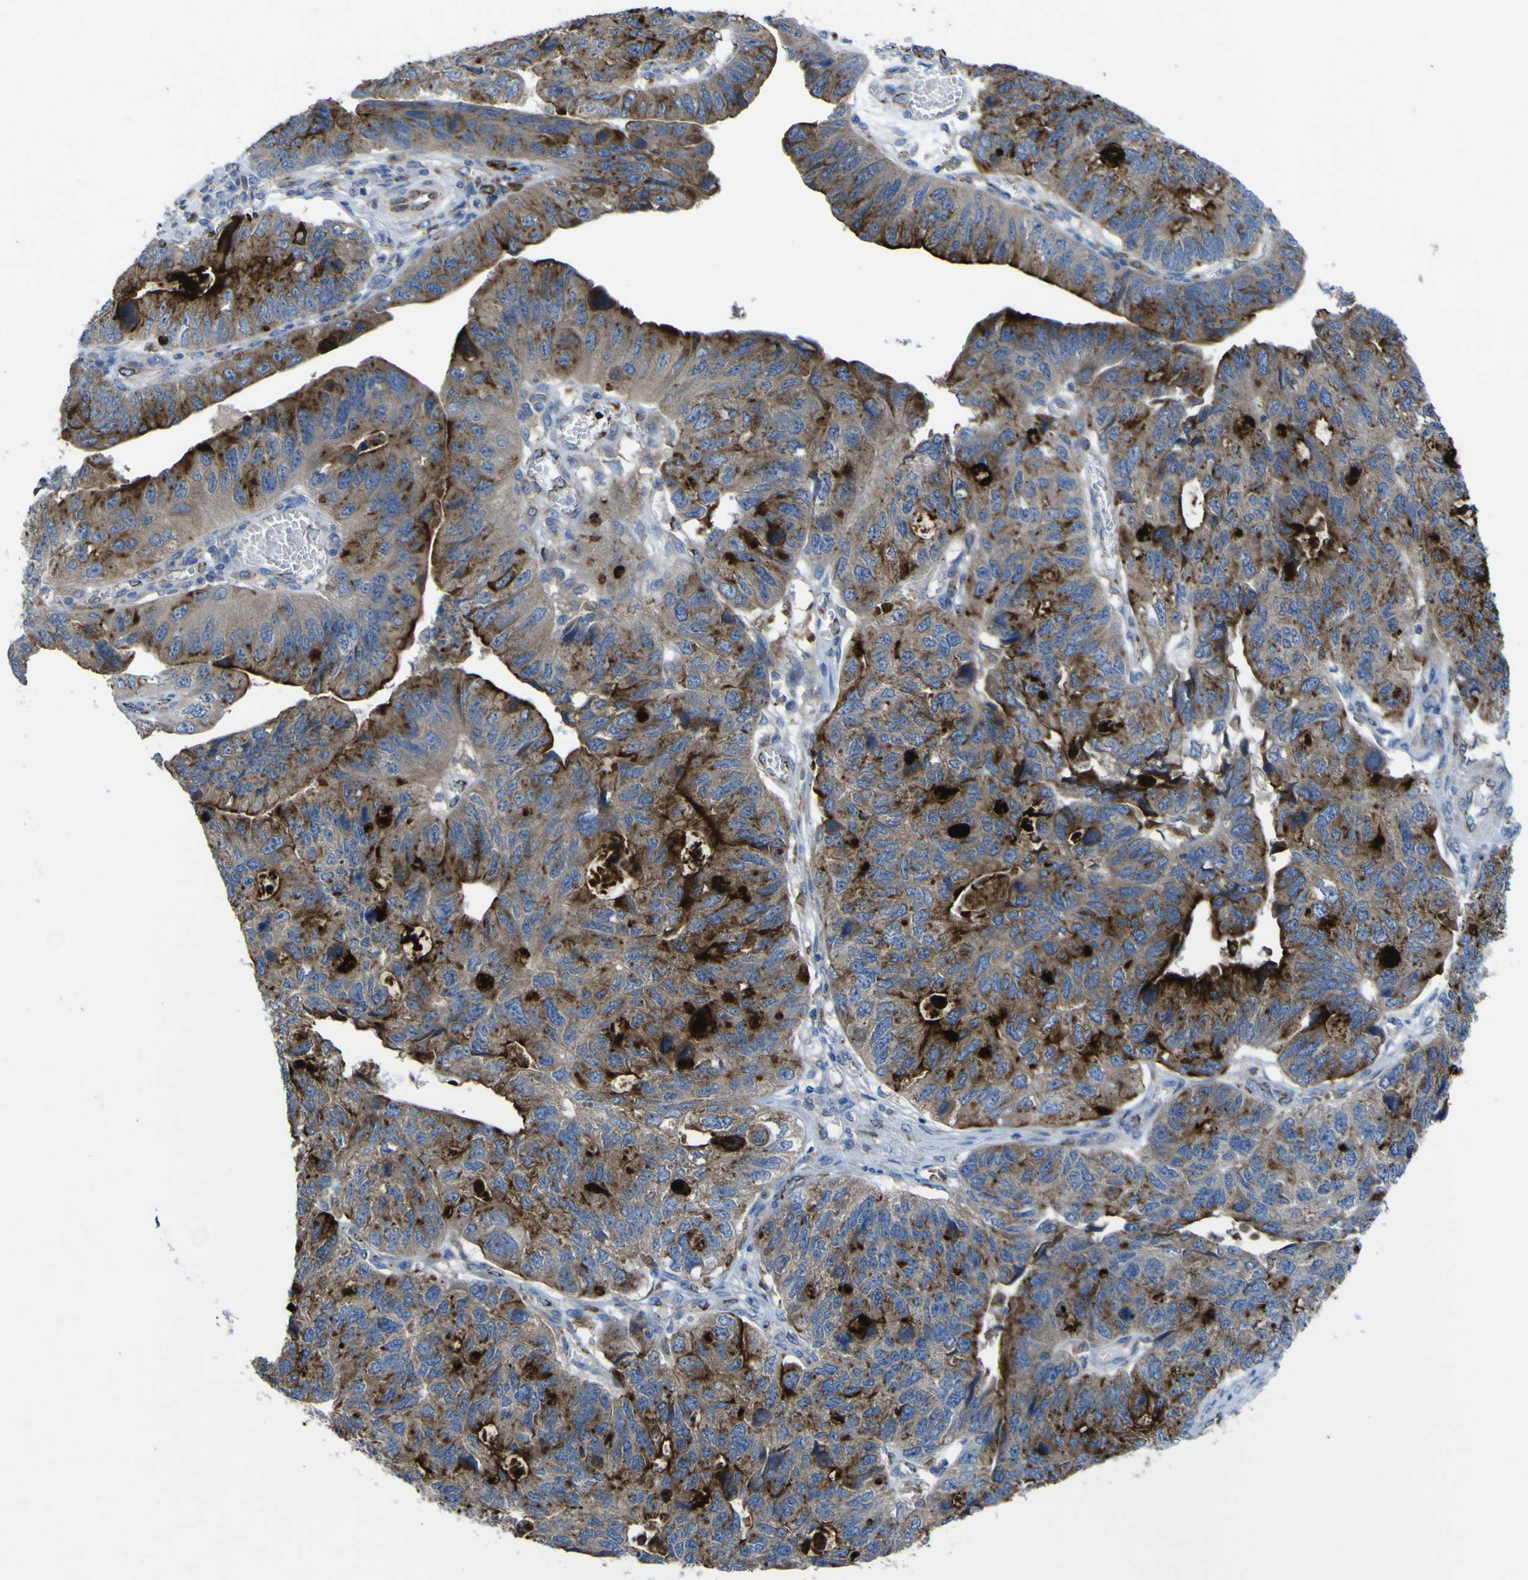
{"staining": {"intensity": "strong", "quantity": ">75%", "location": "cytoplasmic/membranous"}, "tissue": "stomach cancer", "cell_type": "Tumor cells", "image_type": "cancer", "snomed": [{"axis": "morphology", "description": "Adenocarcinoma, NOS"}, {"axis": "topography", "description": "Stomach"}], "caption": "DAB (3,3'-diaminobenzidine) immunohistochemical staining of human stomach cancer (adenocarcinoma) exhibits strong cytoplasmic/membranous protein expression in approximately >75% of tumor cells. (DAB (3,3'-diaminobenzidine) = brown stain, brightfield microscopy at high magnification).", "gene": "CST3", "patient": {"sex": "male", "age": 59}}